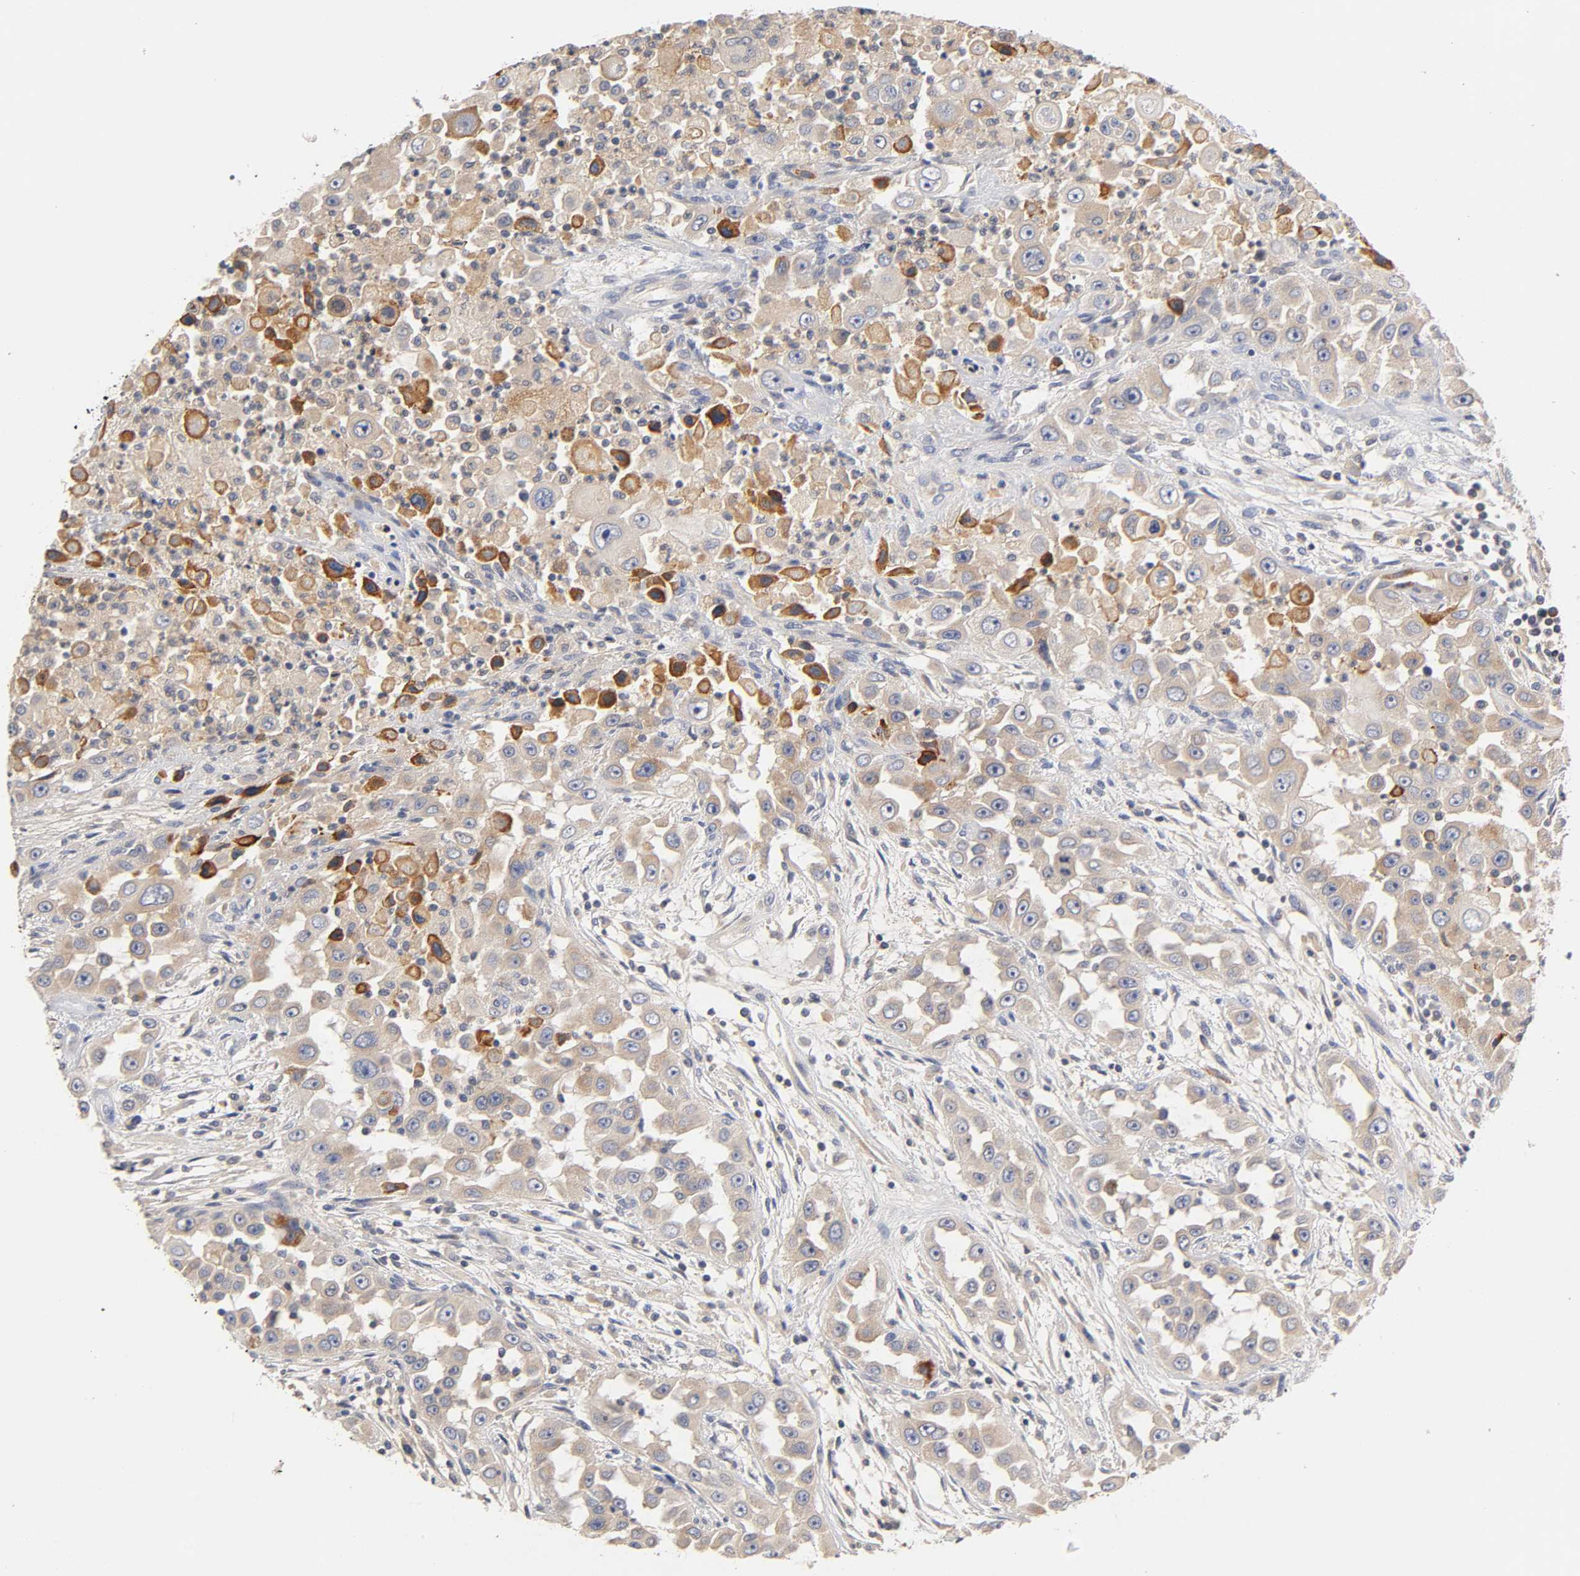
{"staining": {"intensity": "weak", "quantity": ">75%", "location": "cytoplasmic/membranous"}, "tissue": "head and neck cancer", "cell_type": "Tumor cells", "image_type": "cancer", "snomed": [{"axis": "morphology", "description": "Carcinoma, NOS"}, {"axis": "topography", "description": "Head-Neck"}], "caption": "Immunohistochemistry image of neoplastic tissue: human head and neck cancer stained using IHC exhibits low levels of weak protein expression localized specifically in the cytoplasmic/membranous of tumor cells, appearing as a cytoplasmic/membranous brown color.", "gene": "RHOA", "patient": {"sex": "male", "age": 87}}